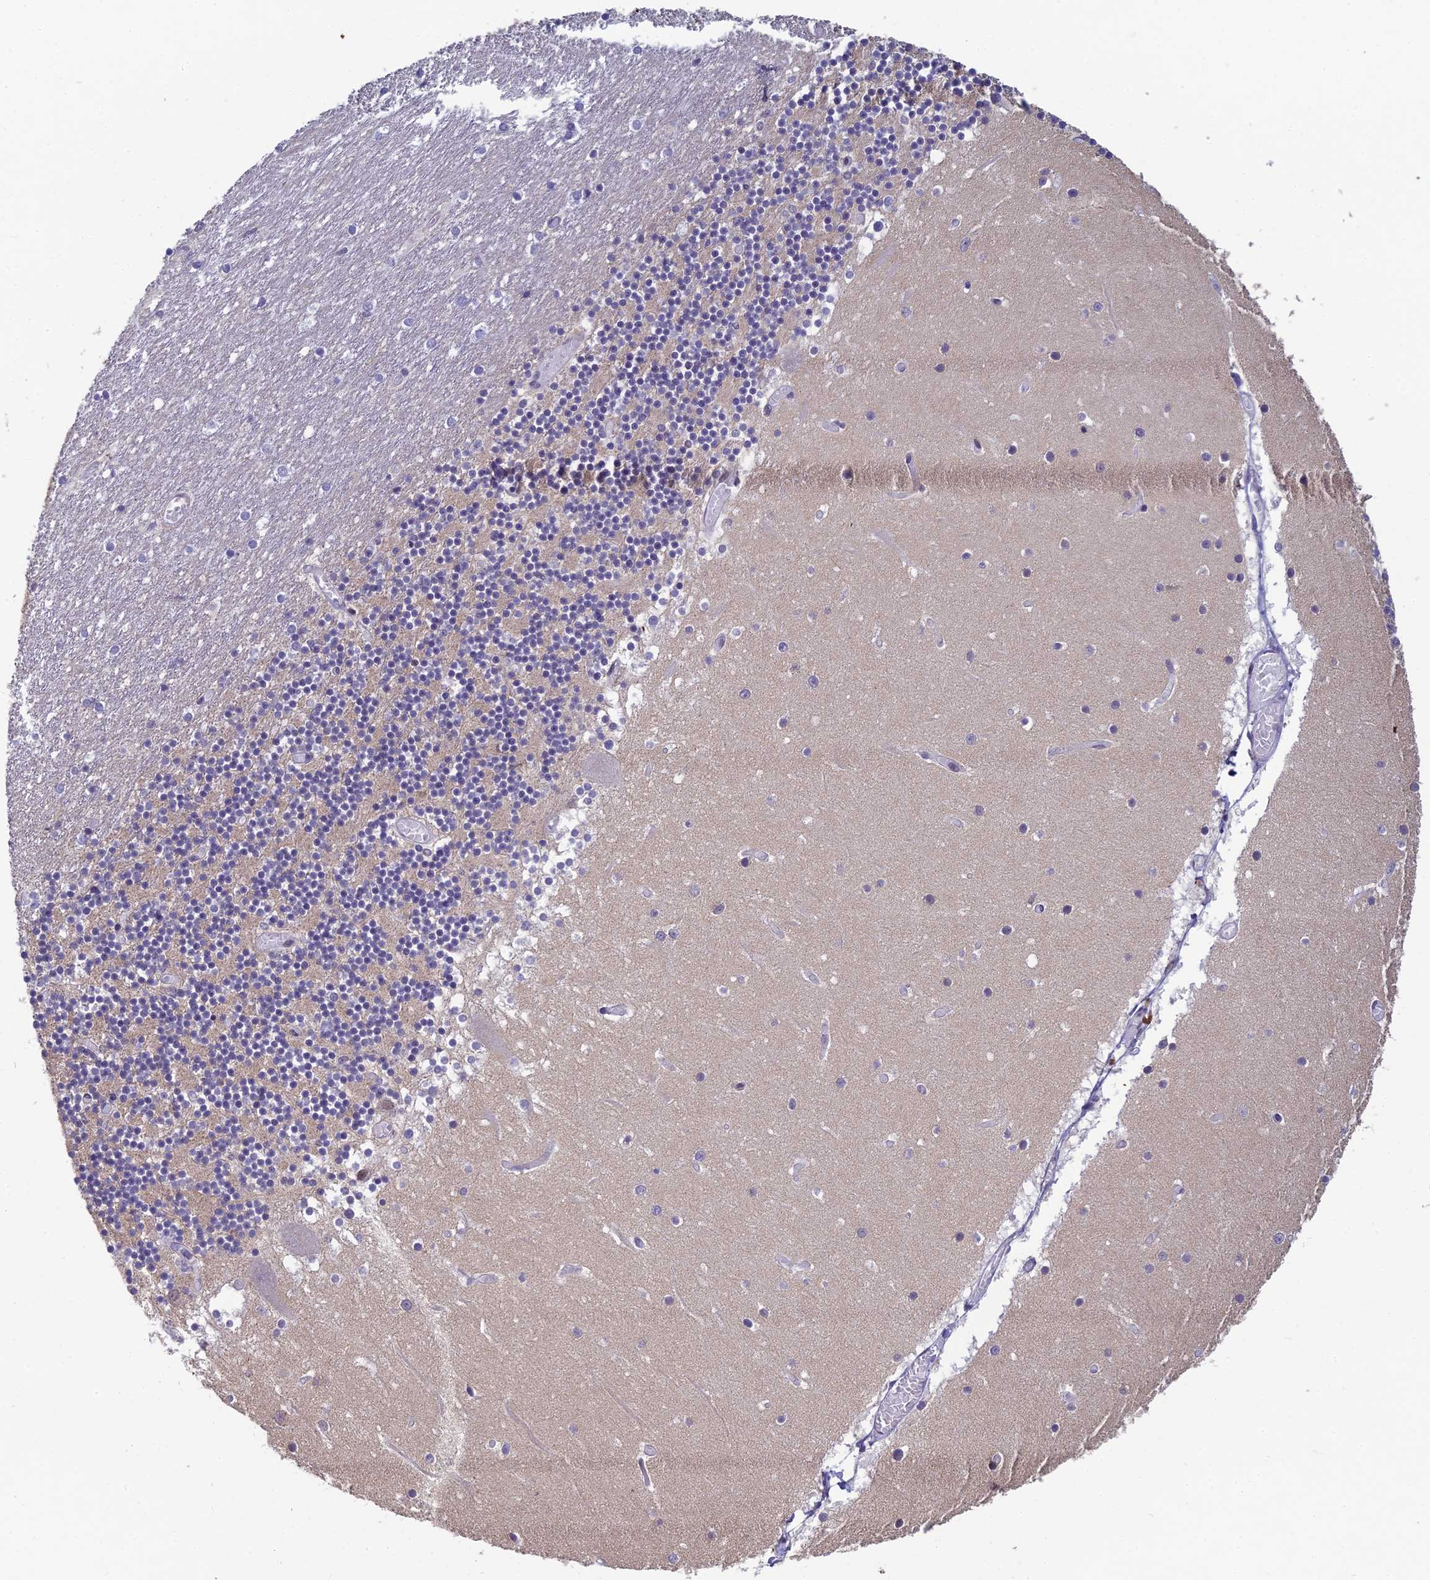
{"staining": {"intensity": "moderate", "quantity": "<25%", "location": "cytoplasmic/membranous"}, "tissue": "cerebellum", "cell_type": "Cells in granular layer", "image_type": "normal", "snomed": [{"axis": "morphology", "description": "Normal tissue, NOS"}, {"axis": "topography", "description": "Cerebellum"}], "caption": "Protein expression analysis of normal cerebellum displays moderate cytoplasmic/membranous expression in approximately <25% of cells in granular layer.", "gene": "RGS17", "patient": {"sex": "female", "age": 28}}